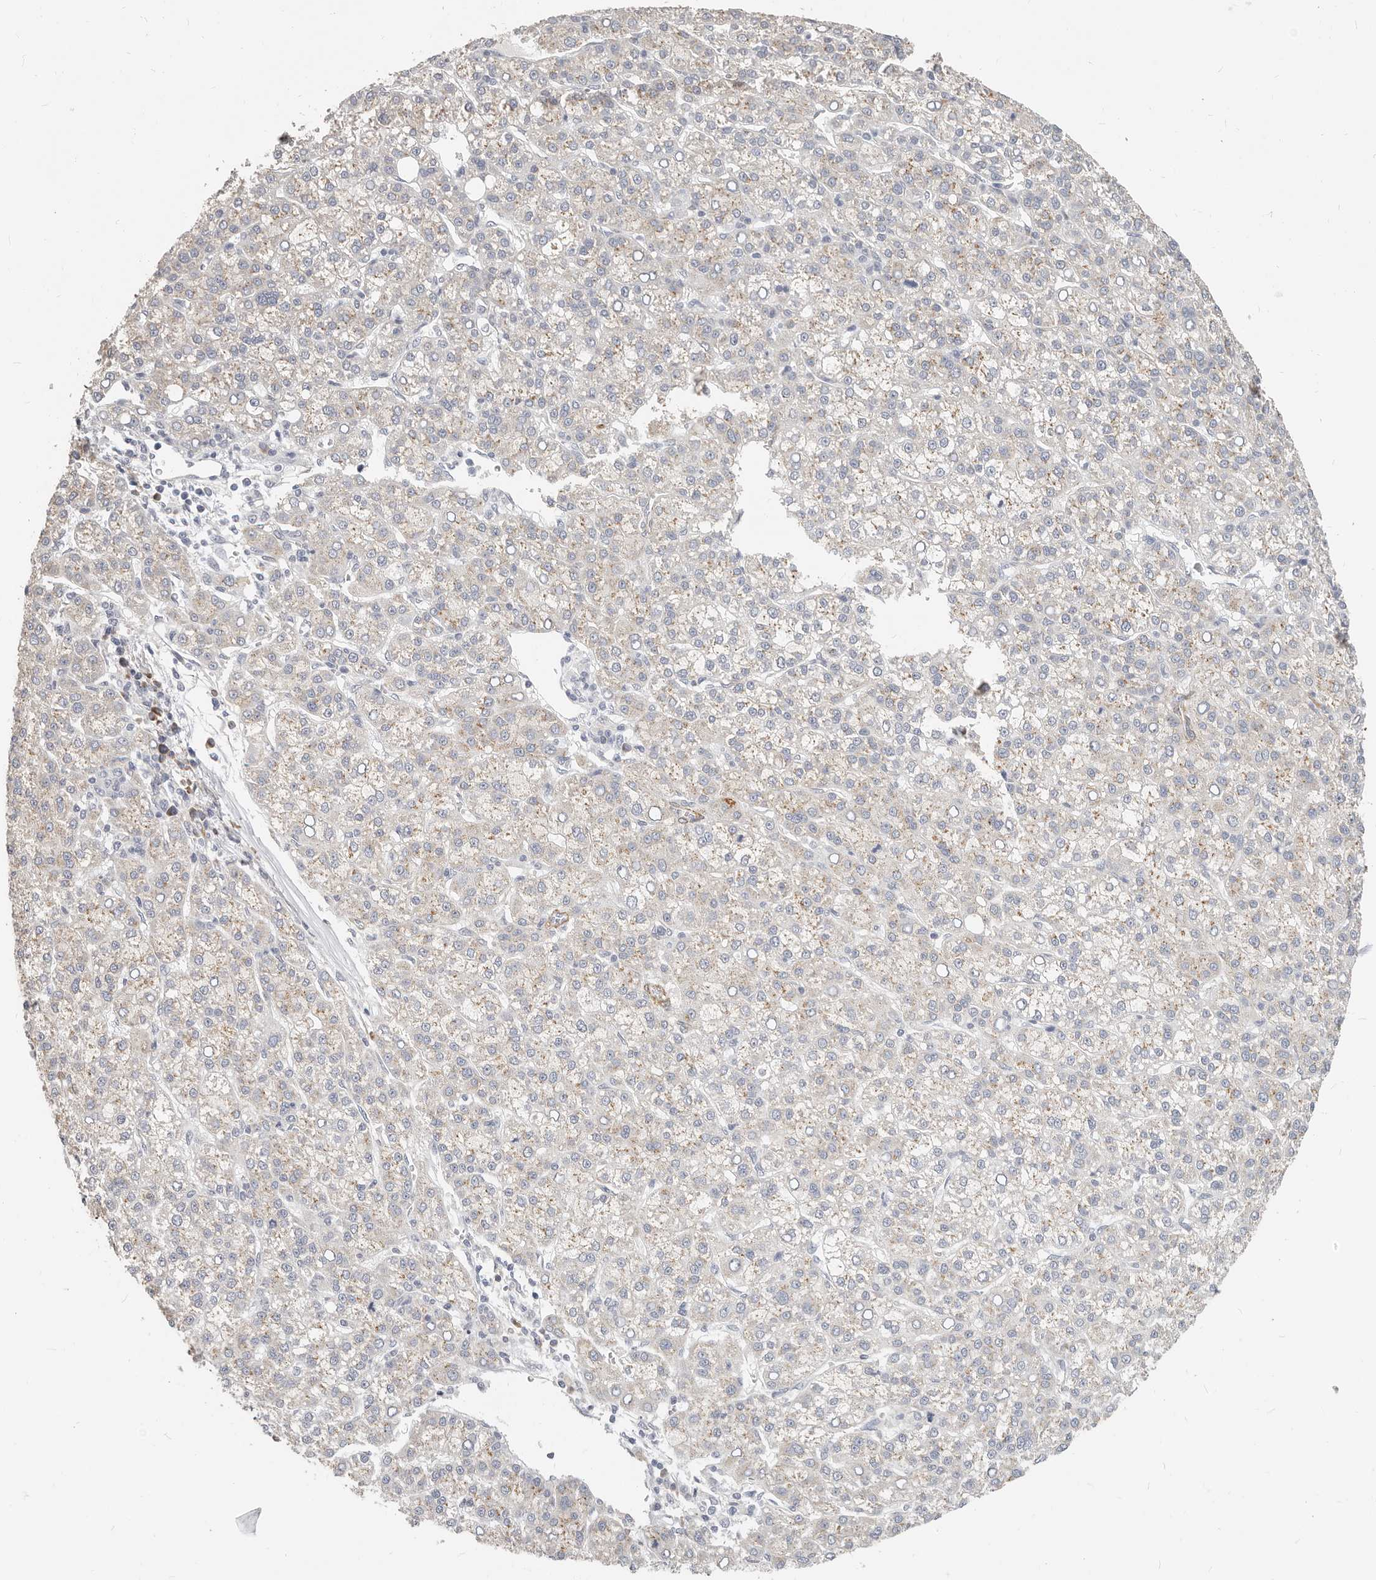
{"staining": {"intensity": "weak", "quantity": ">75%", "location": "cytoplasmic/membranous"}, "tissue": "liver cancer", "cell_type": "Tumor cells", "image_type": "cancer", "snomed": [{"axis": "morphology", "description": "Carcinoma, Hepatocellular, NOS"}, {"axis": "topography", "description": "Liver"}], "caption": "Immunohistochemical staining of human liver cancer (hepatocellular carcinoma) demonstrates low levels of weak cytoplasmic/membranous staining in about >75% of tumor cells.", "gene": "RABAC1", "patient": {"sex": "female", "age": 58}}